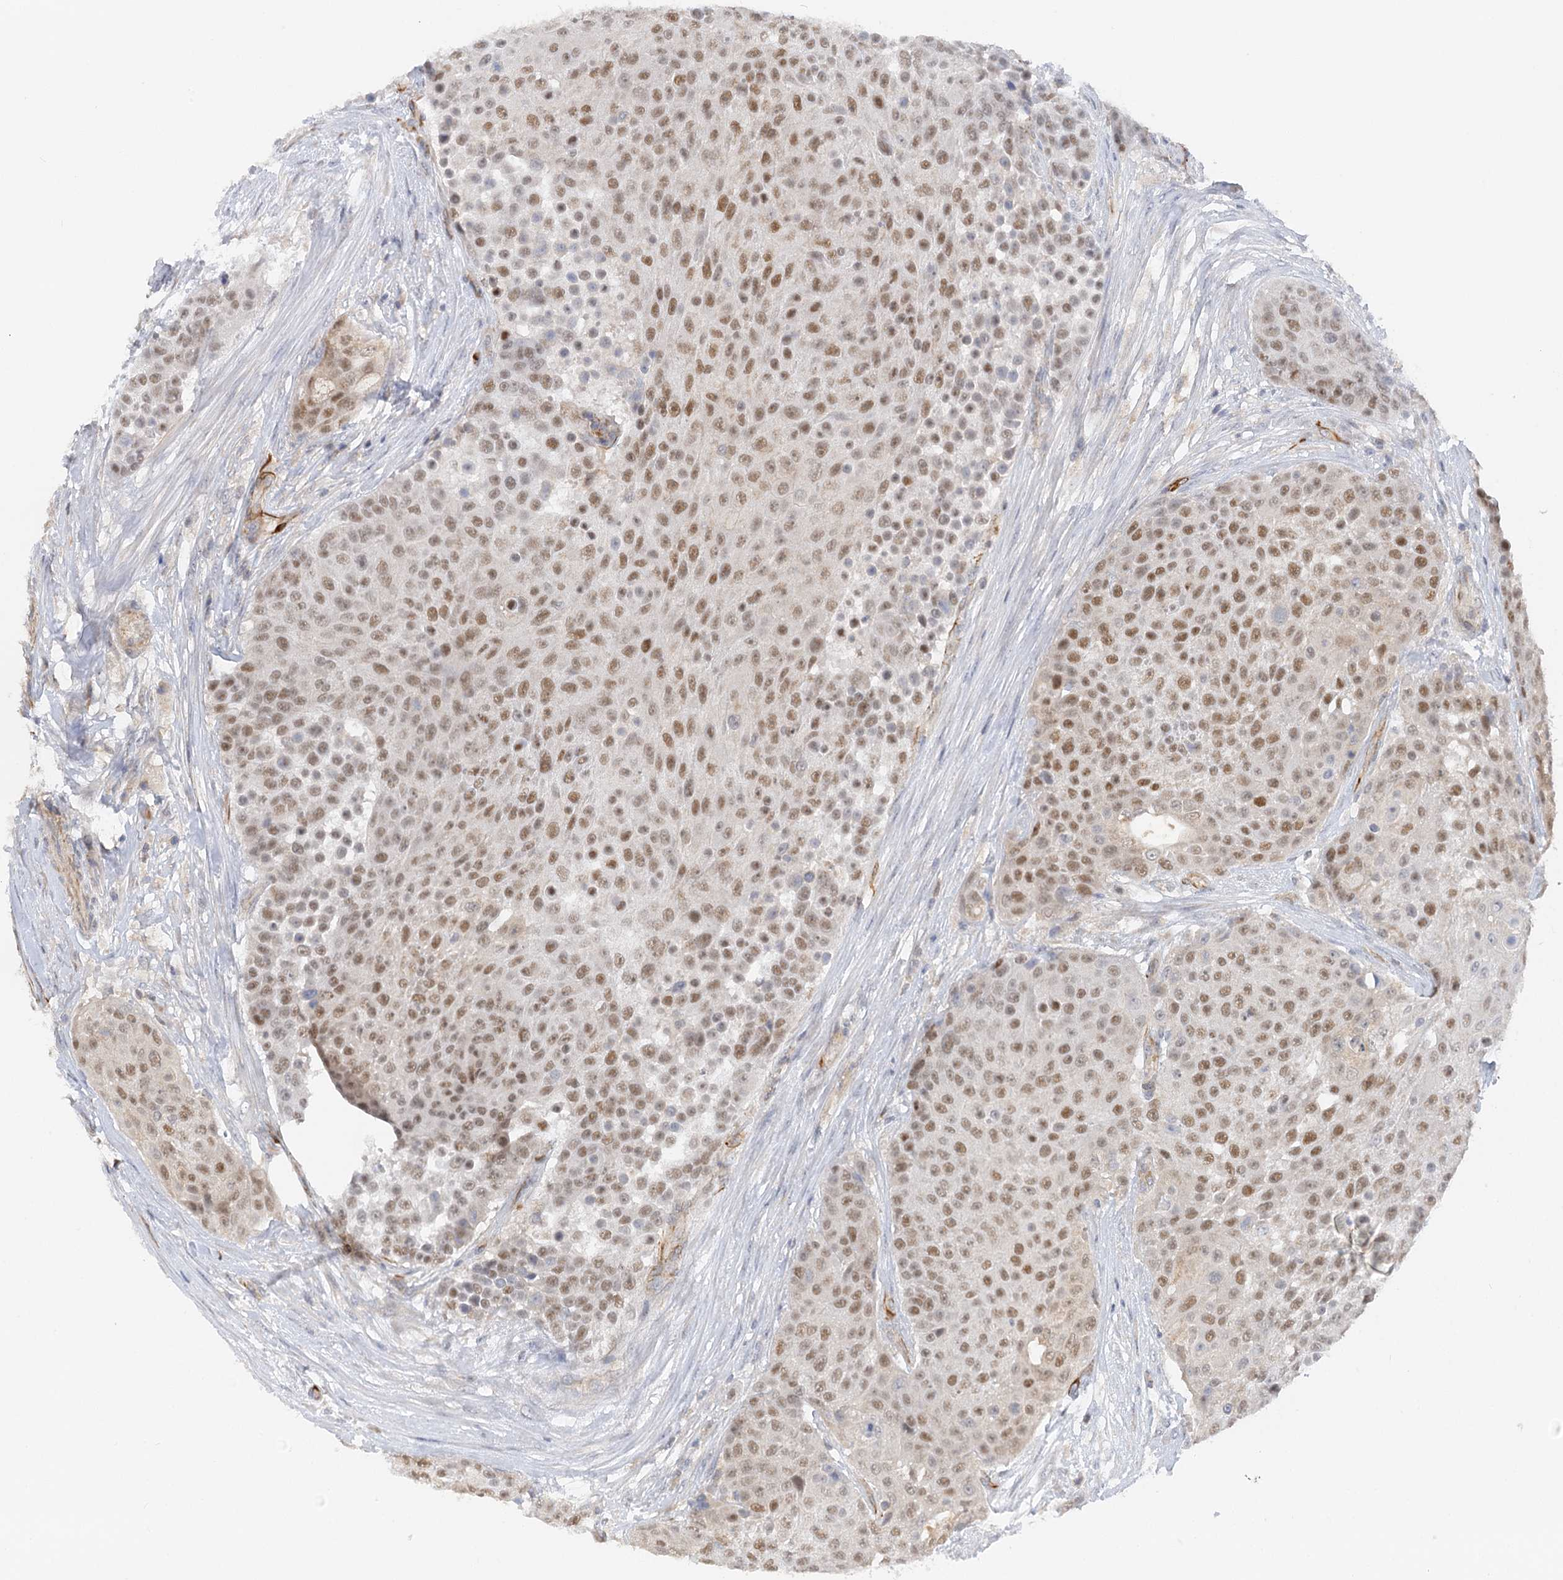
{"staining": {"intensity": "moderate", "quantity": ">75%", "location": "nuclear"}, "tissue": "urothelial cancer", "cell_type": "Tumor cells", "image_type": "cancer", "snomed": [{"axis": "morphology", "description": "Urothelial carcinoma, High grade"}, {"axis": "topography", "description": "Urinary bladder"}], "caption": "A photomicrograph of human urothelial carcinoma (high-grade) stained for a protein exhibits moderate nuclear brown staining in tumor cells.", "gene": "NELL2", "patient": {"sex": "female", "age": 63}}